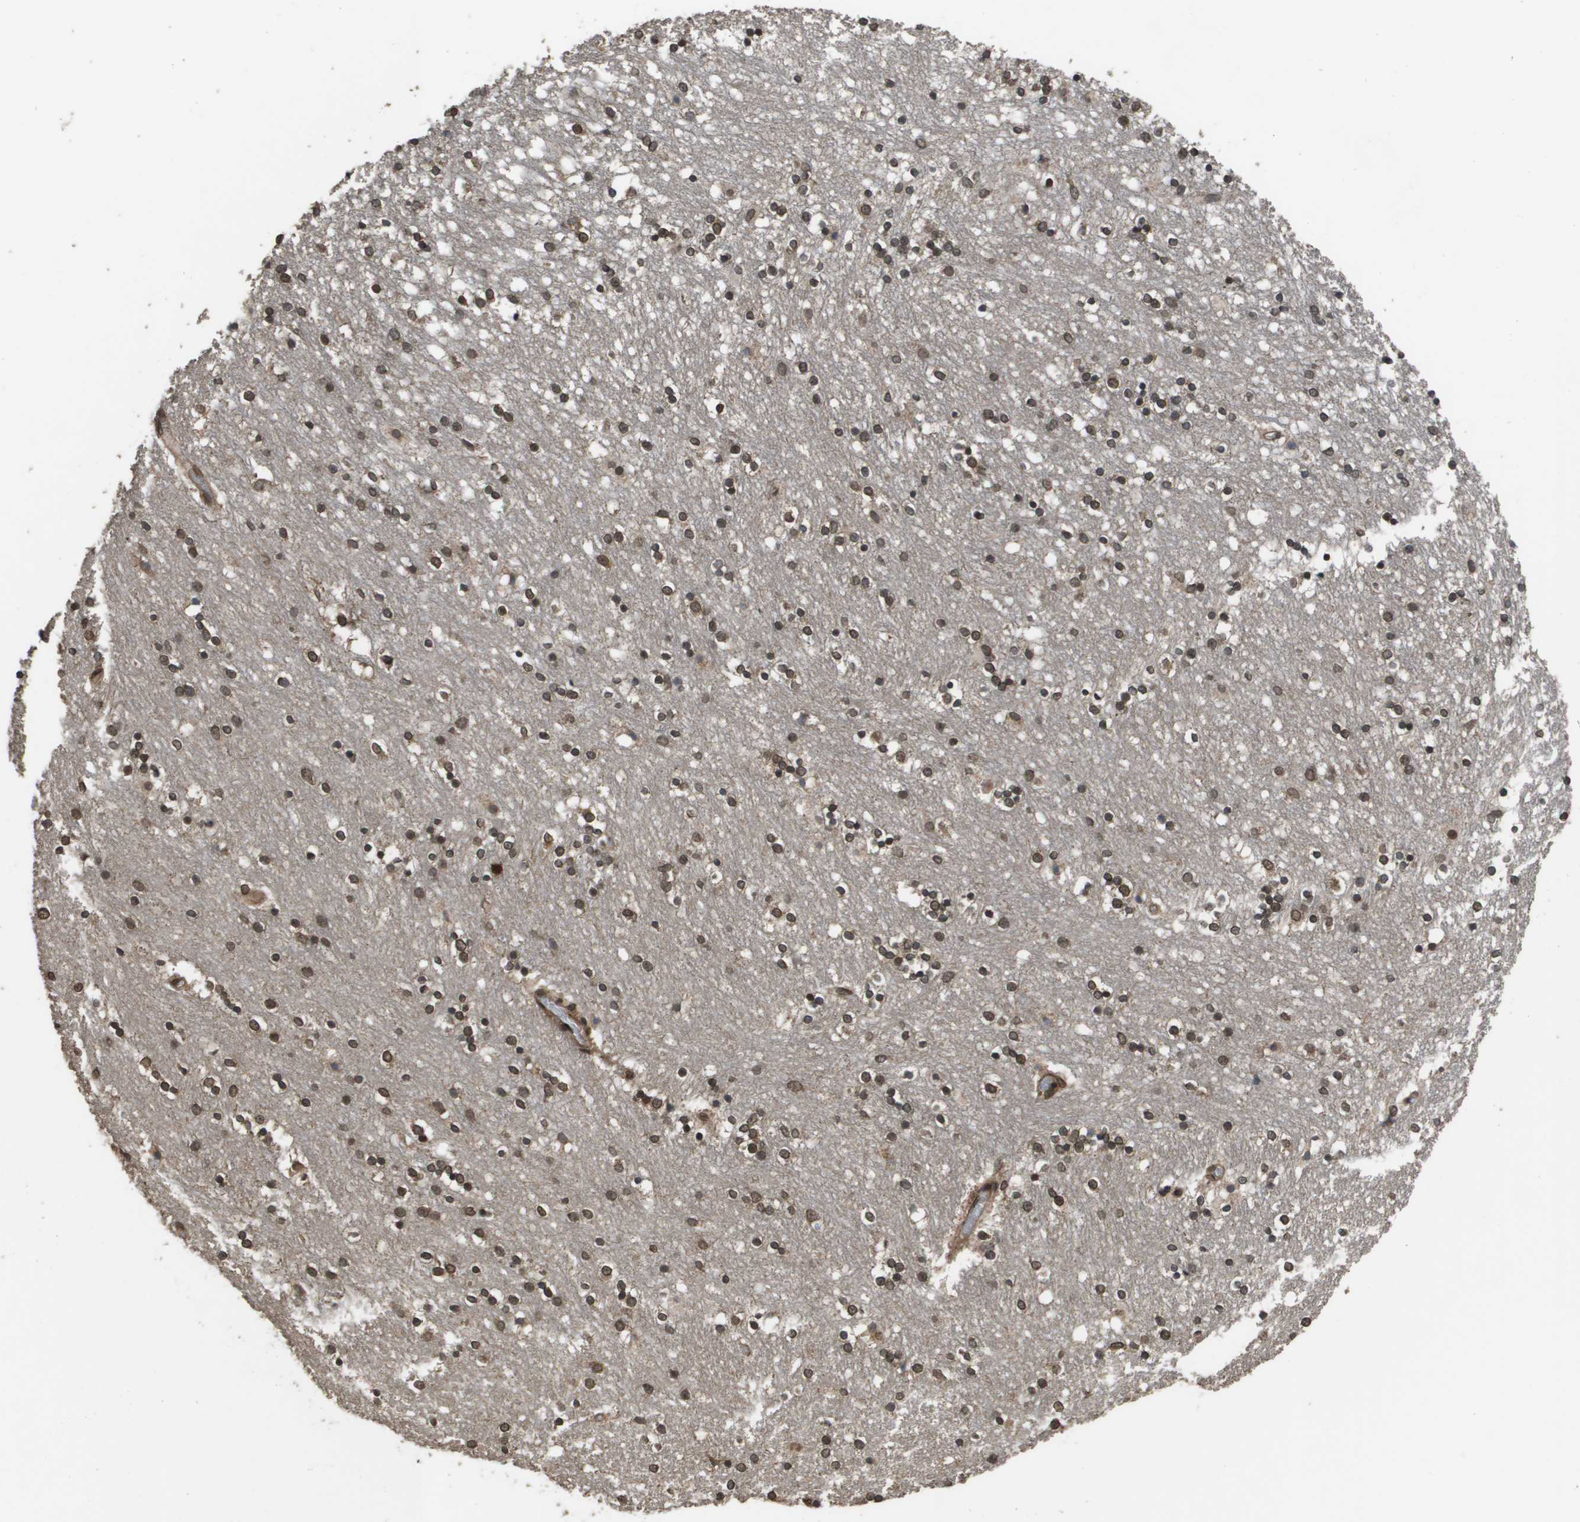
{"staining": {"intensity": "strong", "quantity": ">75%", "location": "nuclear"}, "tissue": "caudate", "cell_type": "Glial cells", "image_type": "normal", "snomed": [{"axis": "morphology", "description": "Normal tissue, NOS"}, {"axis": "topography", "description": "Lateral ventricle wall"}], "caption": "Protein analysis of benign caudate displays strong nuclear staining in about >75% of glial cells. (DAB IHC with brightfield microscopy, high magnification).", "gene": "AXIN2", "patient": {"sex": "female", "age": 54}}